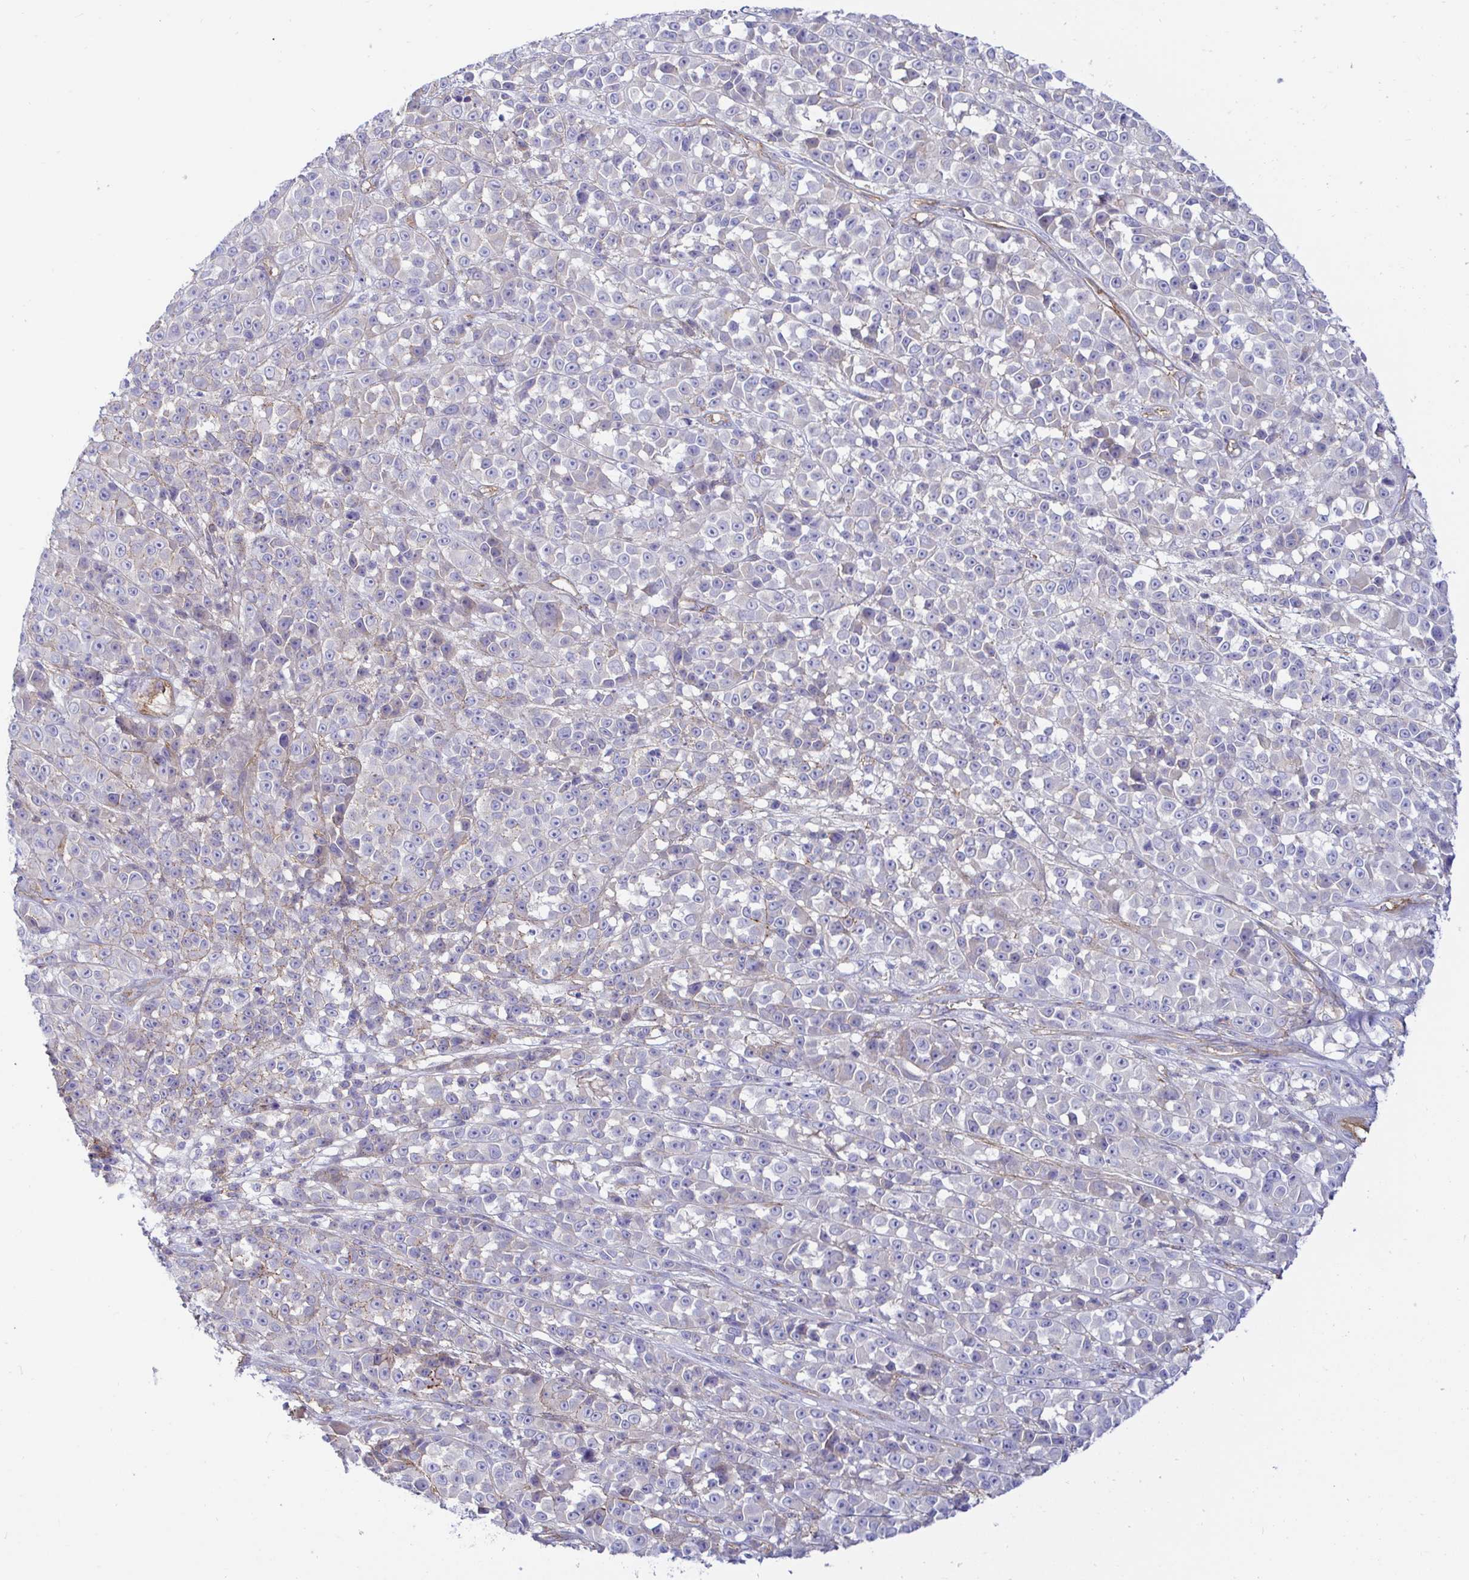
{"staining": {"intensity": "negative", "quantity": "none", "location": "none"}, "tissue": "melanoma", "cell_type": "Tumor cells", "image_type": "cancer", "snomed": [{"axis": "morphology", "description": "Malignant melanoma, NOS"}, {"axis": "topography", "description": "Skin"}, {"axis": "topography", "description": "Skin of back"}], "caption": "Immunohistochemical staining of human malignant melanoma shows no significant staining in tumor cells.", "gene": "ARL4D", "patient": {"sex": "male", "age": 91}}